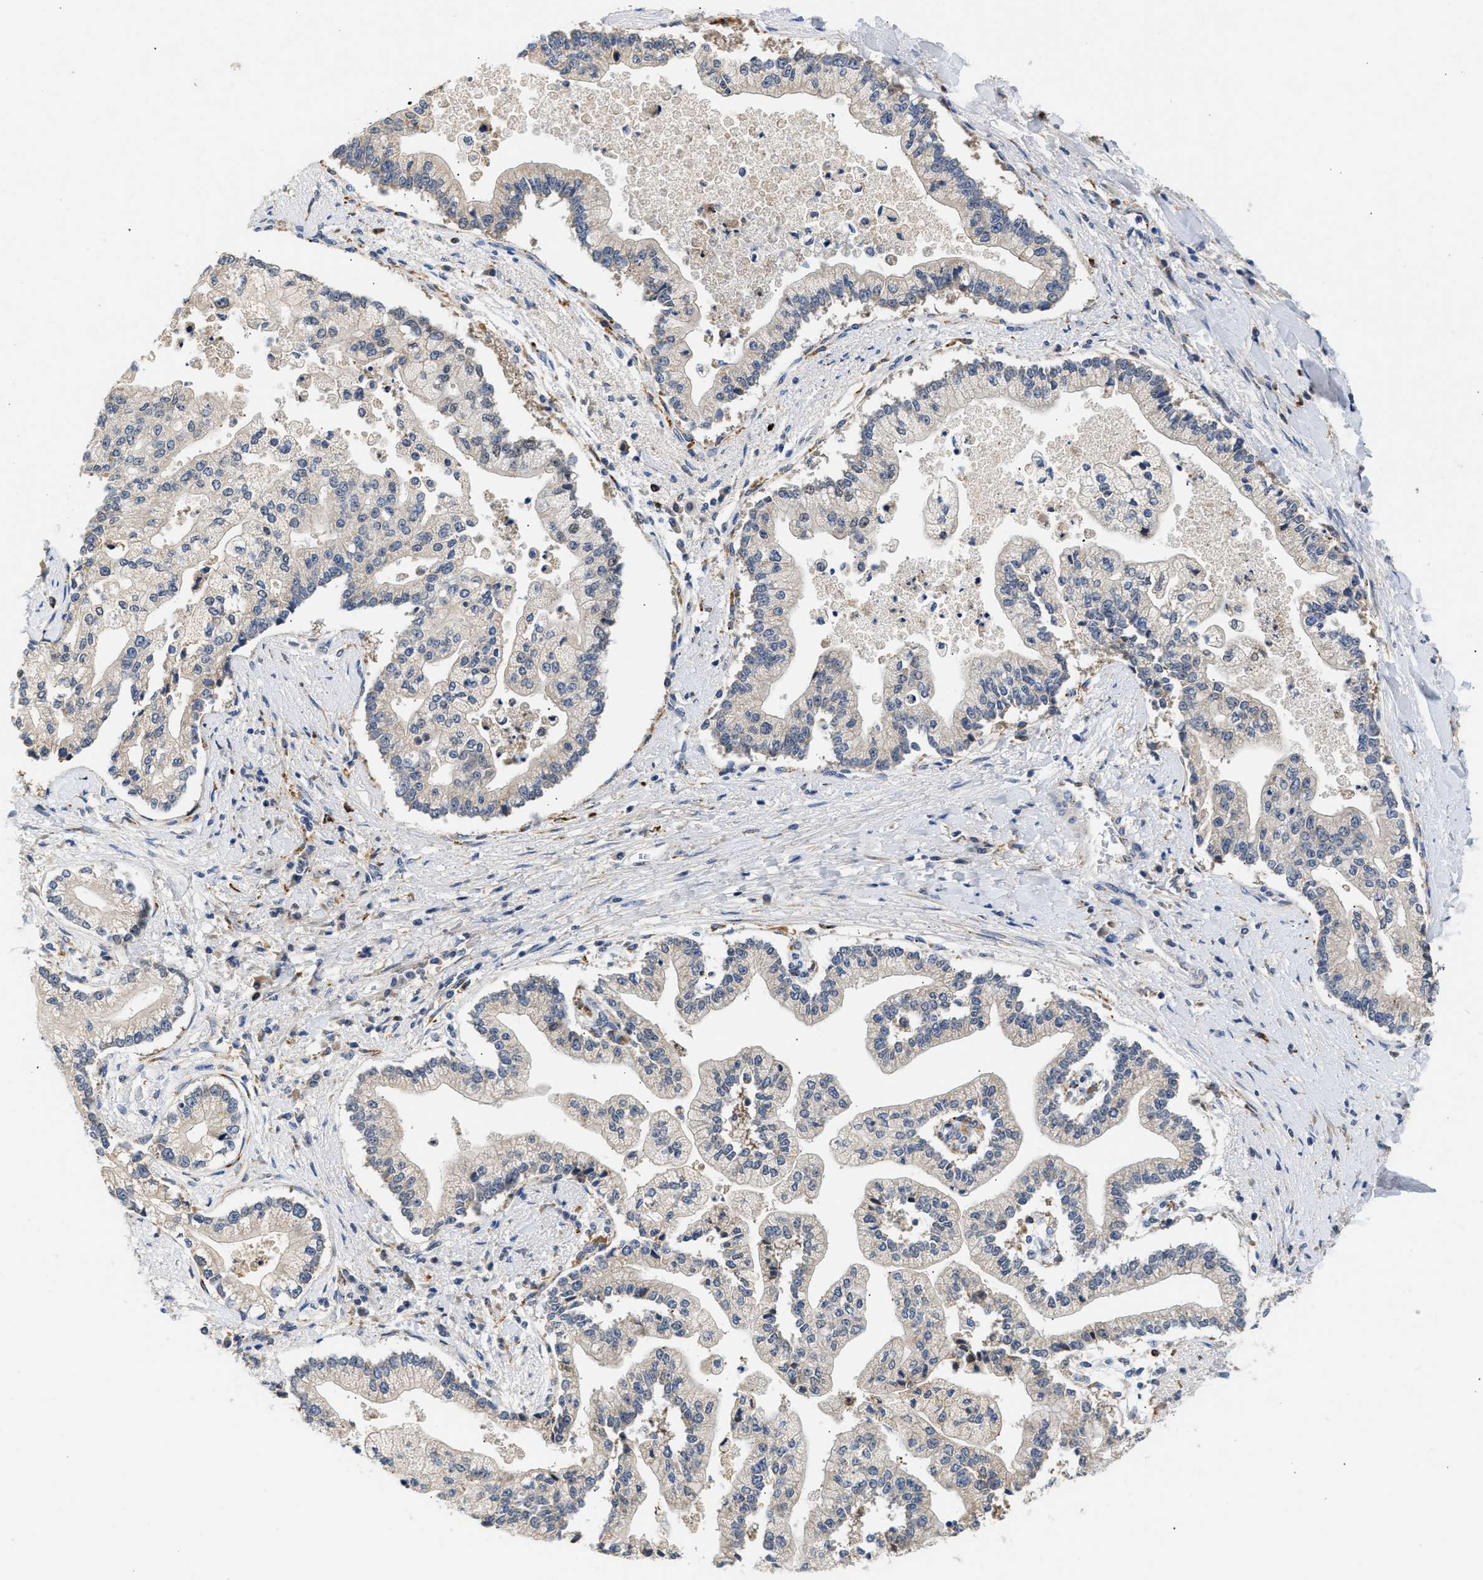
{"staining": {"intensity": "negative", "quantity": "none", "location": "none"}, "tissue": "liver cancer", "cell_type": "Tumor cells", "image_type": "cancer", "snomed": [{"axis": "morphology", "description": "Cholangiocarcinoma"}, {"axis": "topography", "description": "Liver"}], "caption": "Photomicrograph shows no protein staining in tumor cells of liver cancer tissue.", "gene": "PPM1L", "patient": {"sex": "male", "age": 50}}